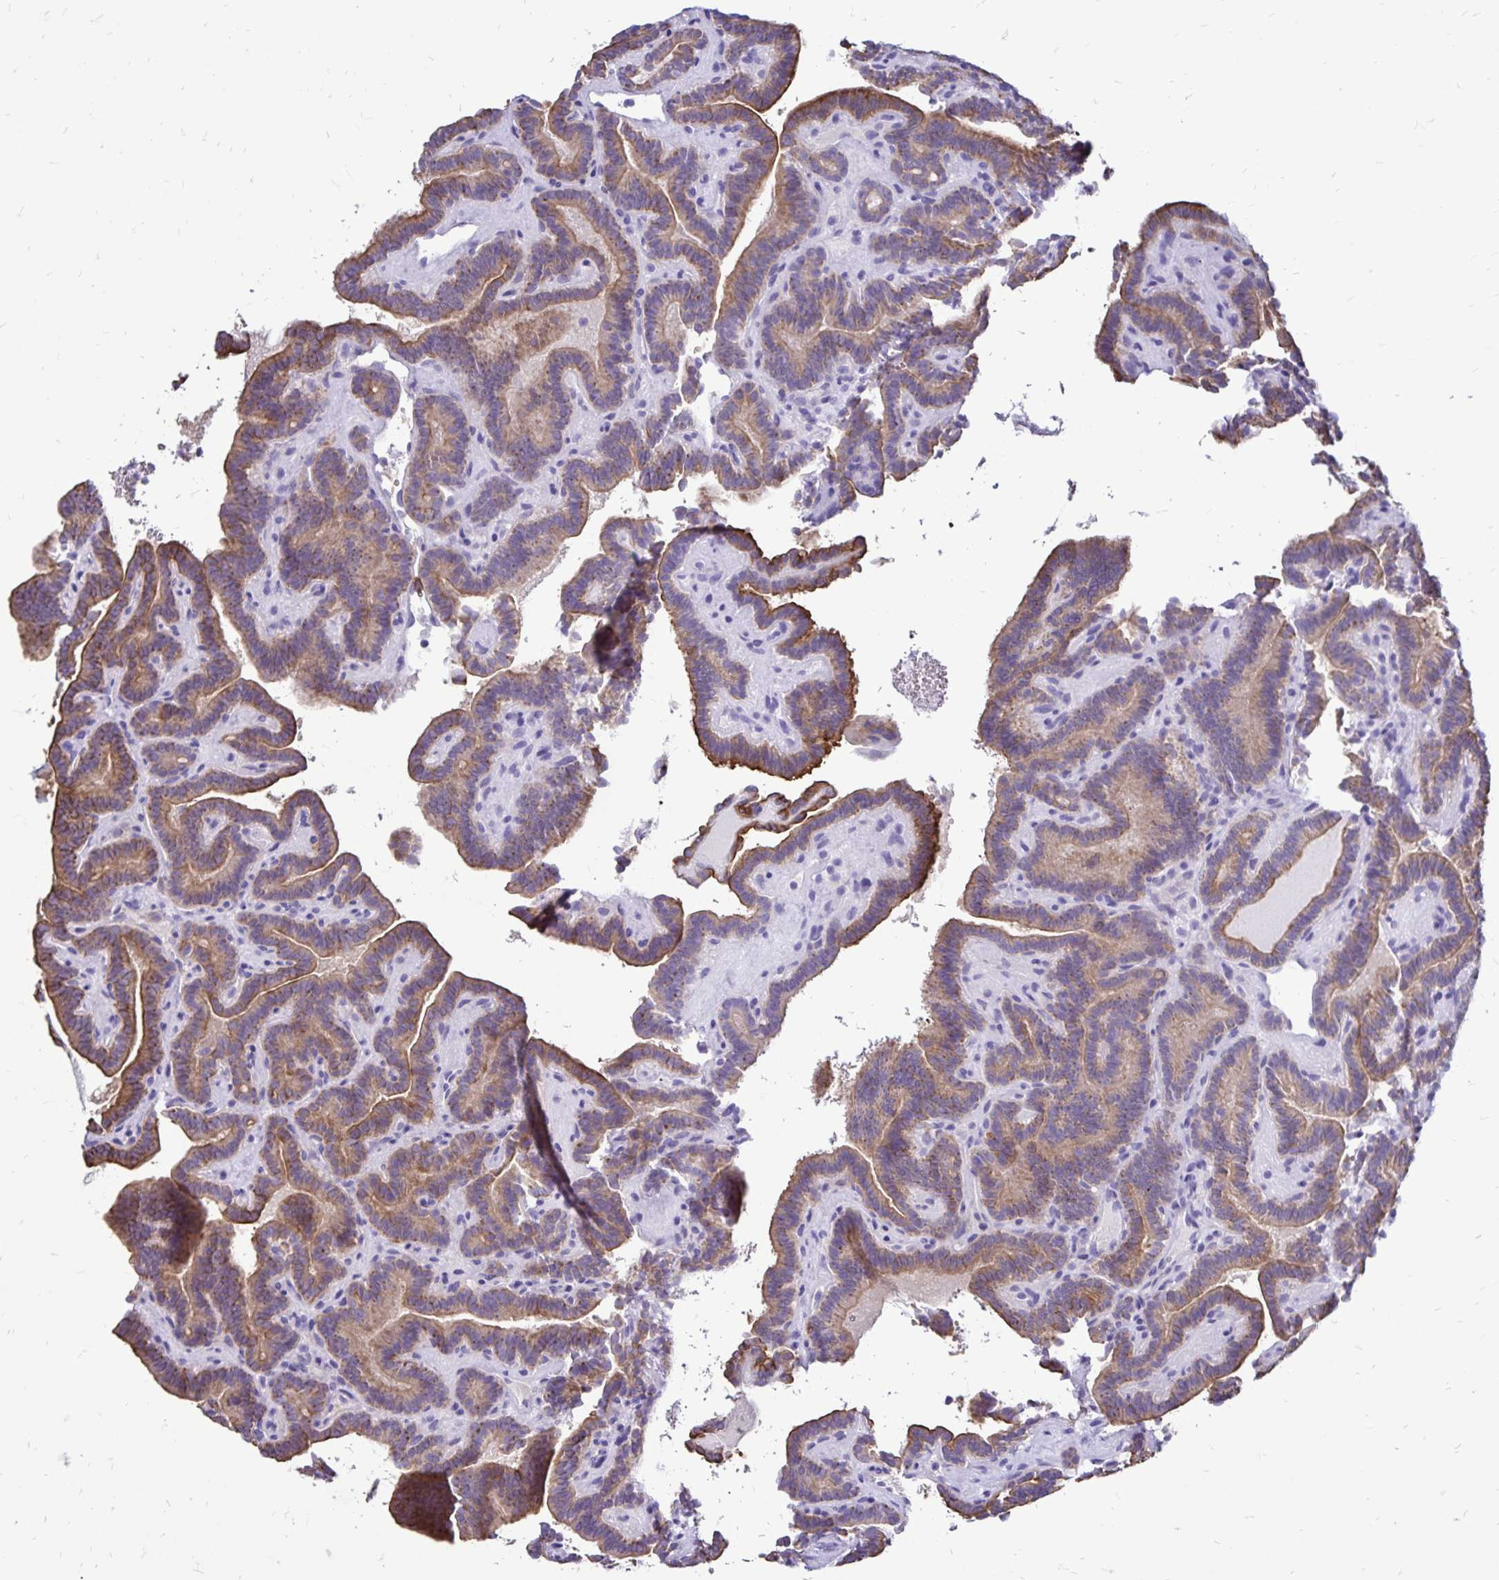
{"staining": {"intensity": "moderate", "quantity": ">75%", "location": "cytoplasmic/membranous"}, "tissue": "thyroid cancer", "cell_type": "Tumor cells", "image_type": "cancer", "snomed": [{"axis": "morphology", "description": "Papillary adenocarcinoma, NOS"}, {"axis": "topography", "description": "Thyroid gland"}], "caption": "An immunohistochemistry histopathology image of tumor tissue is shown. Protein staining in brown shows moderate cytoplasmic/membranous positivity in thyroid cancer within tumor cells. (DAB = brown stain, brightfield microscopy at high magnification).", "gene": "EVPL", "patient": {"sex": "female", "age": 21}}